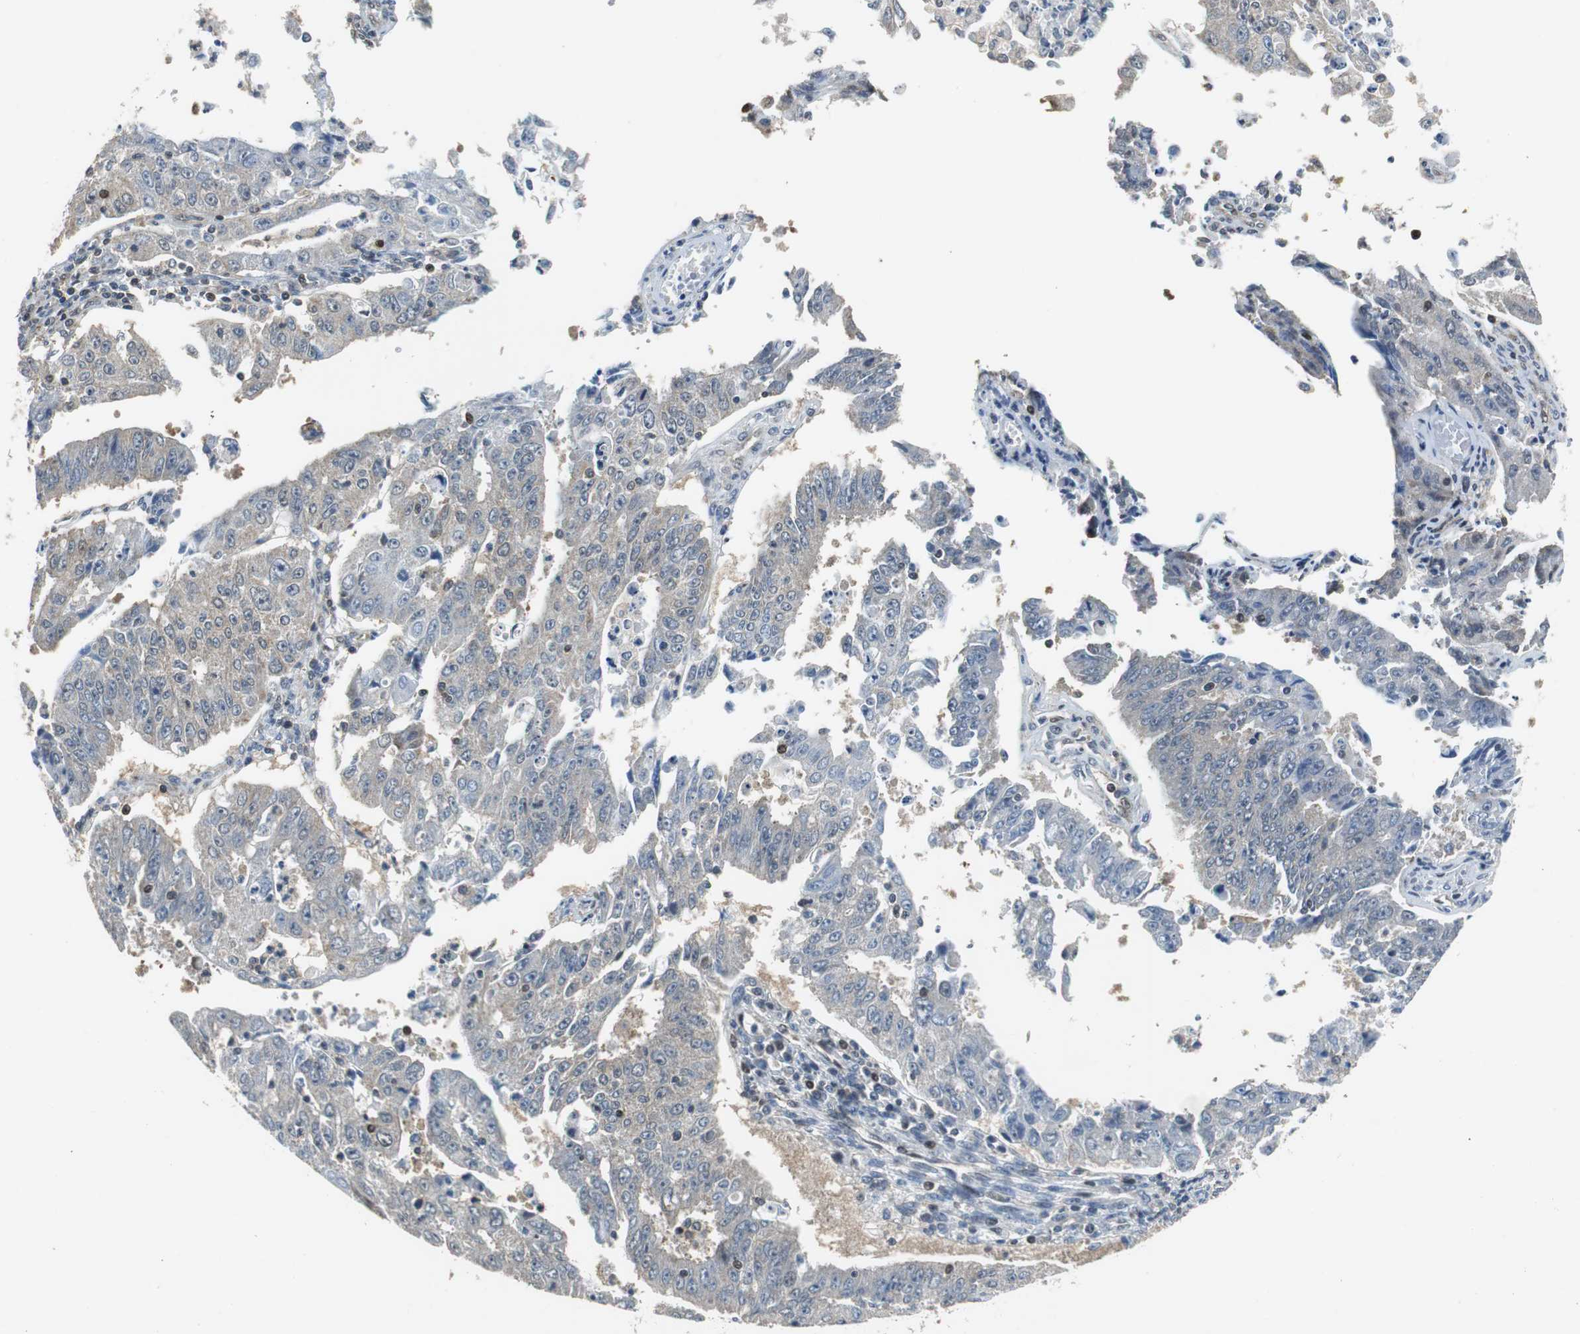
{"staining": {"intensity": "weak", "quantity": "25%-75%", "location": "cytoplasmic/membranous"}, "tissue": "endometrial cancer", "cell_type": "Tumor cells", "image_type": "cancer", "snomed": [{"axis": "morphology", "description": "Adenocarcinoma, NOS"}, {"axis": "topography", "description": "Endometrium"}], "caption": "Weak cytoplasmic/membranous protein positivity is present in approximately 25%-75% of tumor cells in adenocarcinoma (endometrial).", "gene": "GSDMD", "patient": {"sex": "female", "age": 42}}